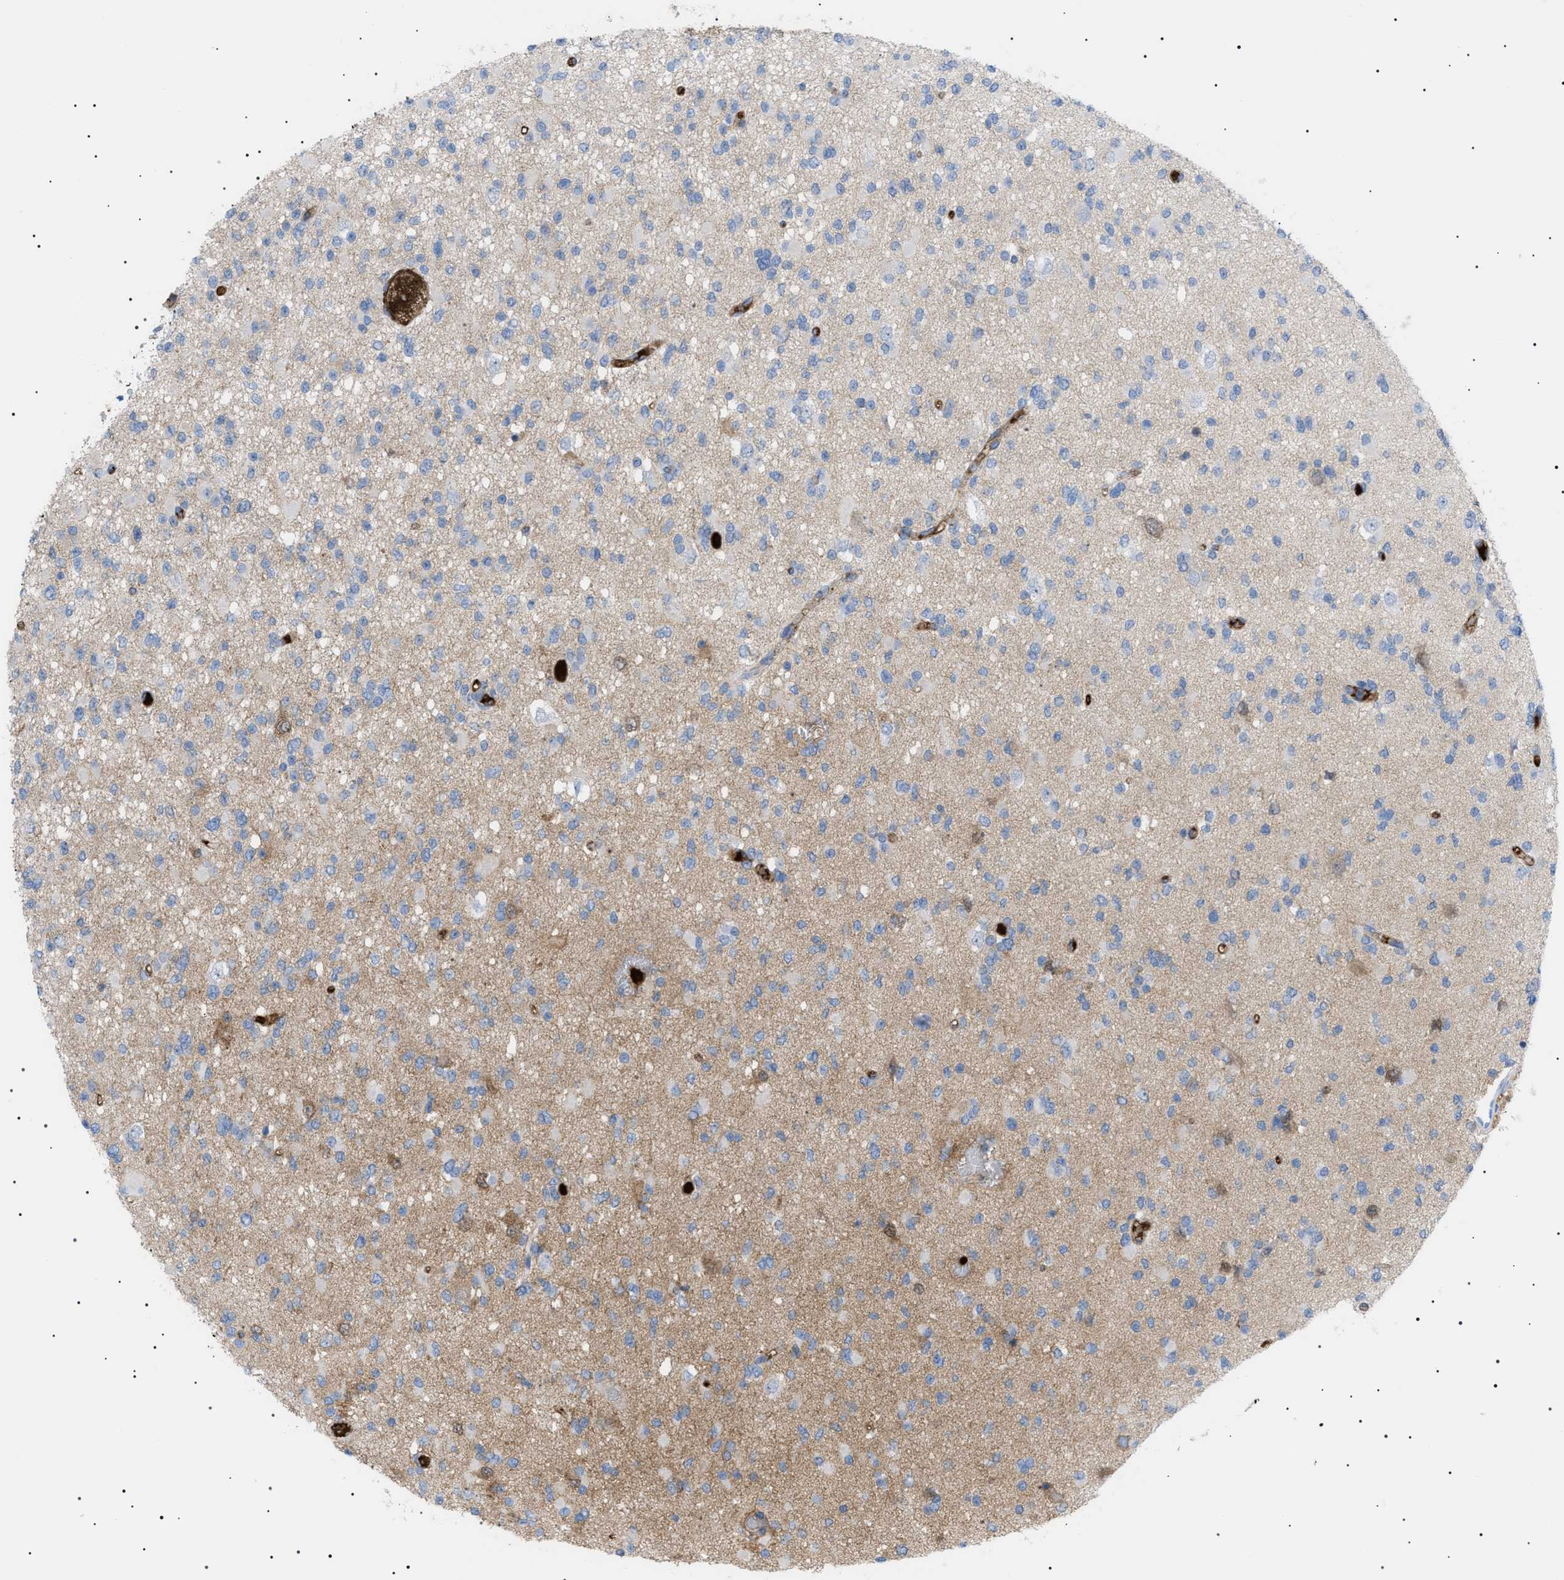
{"staining": {"intensity": "weak", "quantity": ">75%", "location": "cytoplasmic/membranous"}, "tissue": "glioma", "cell_type": "Tumor cells", "image_type": "cancer", "snomed": [{"axis": "morphology", "description": "Glioma, malignant, Low grade"}, {"axis": "topography", "description": "Brain"}], "caption": "Protein expression analysis of malignant glioma (low-grade) shows weak cytoplasmic/membranous positivity in about >75% of tumor cells.", "gene": "LPA", "patient": {"sex": "female", "age": 22}}